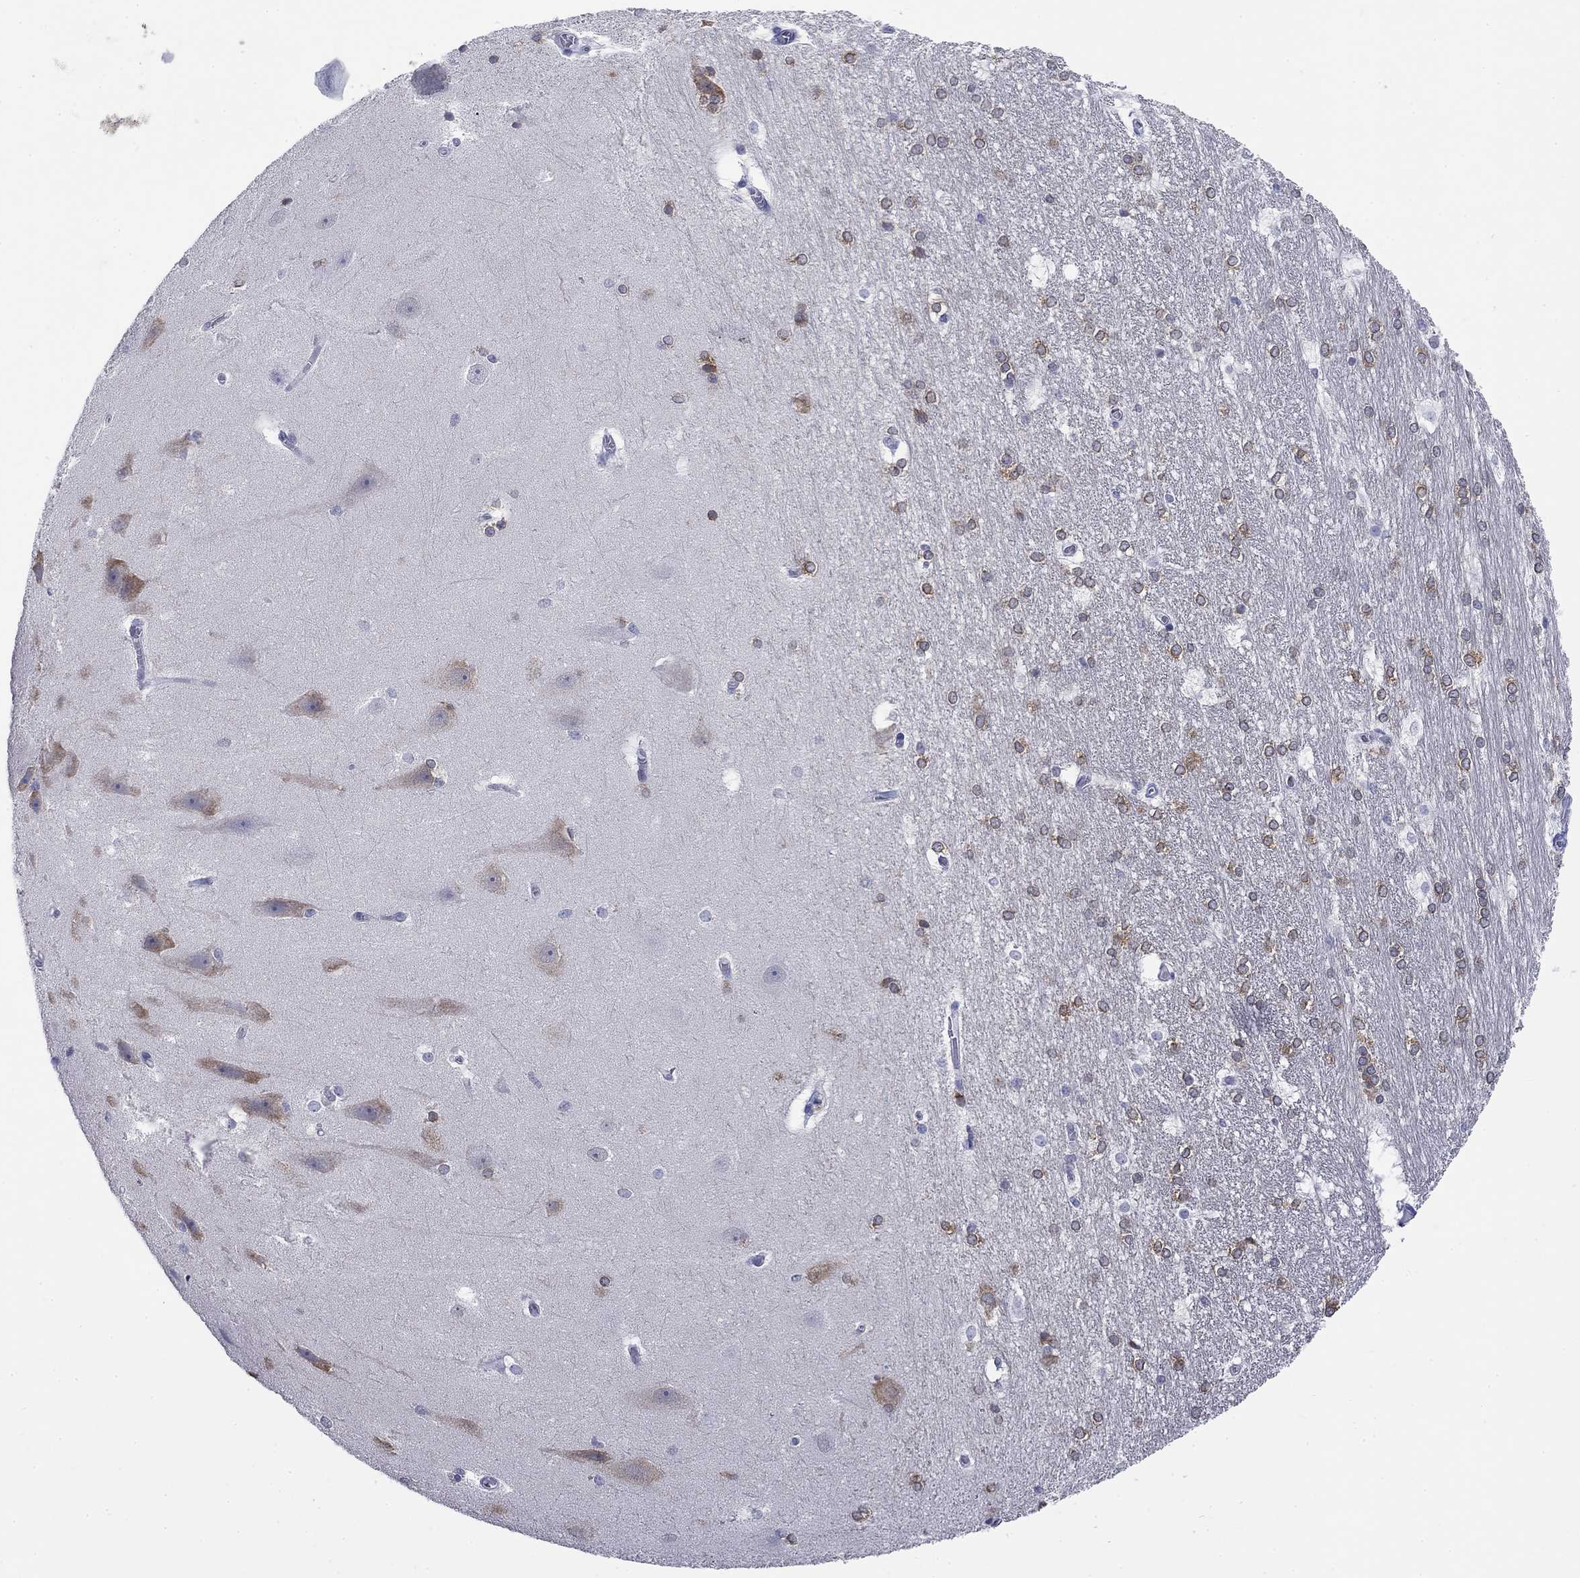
{"staining": {"intensity": "moderate", "quantity": "<25%", "location": "cytoplasmic/membranous"}, "tissue": "hippocampus", "cell_type": "Glial cells", "image_type": "normal", "snomed": [{"axis": "morphology", "description": "Normal tissue, NOS"}, {"axis": "topography", "description": "Cerebral cortex"}, {"axis": "topography", "description": "Hippocampus"}], "caption": "Benign hippocampus shows moderate cytoplasmic/membranous positivity in approximately <25% of glial cells, visualized by immunohistochemistry.", "gene": "ECEL1", "patient": {"sex": "female", "age": 19}}